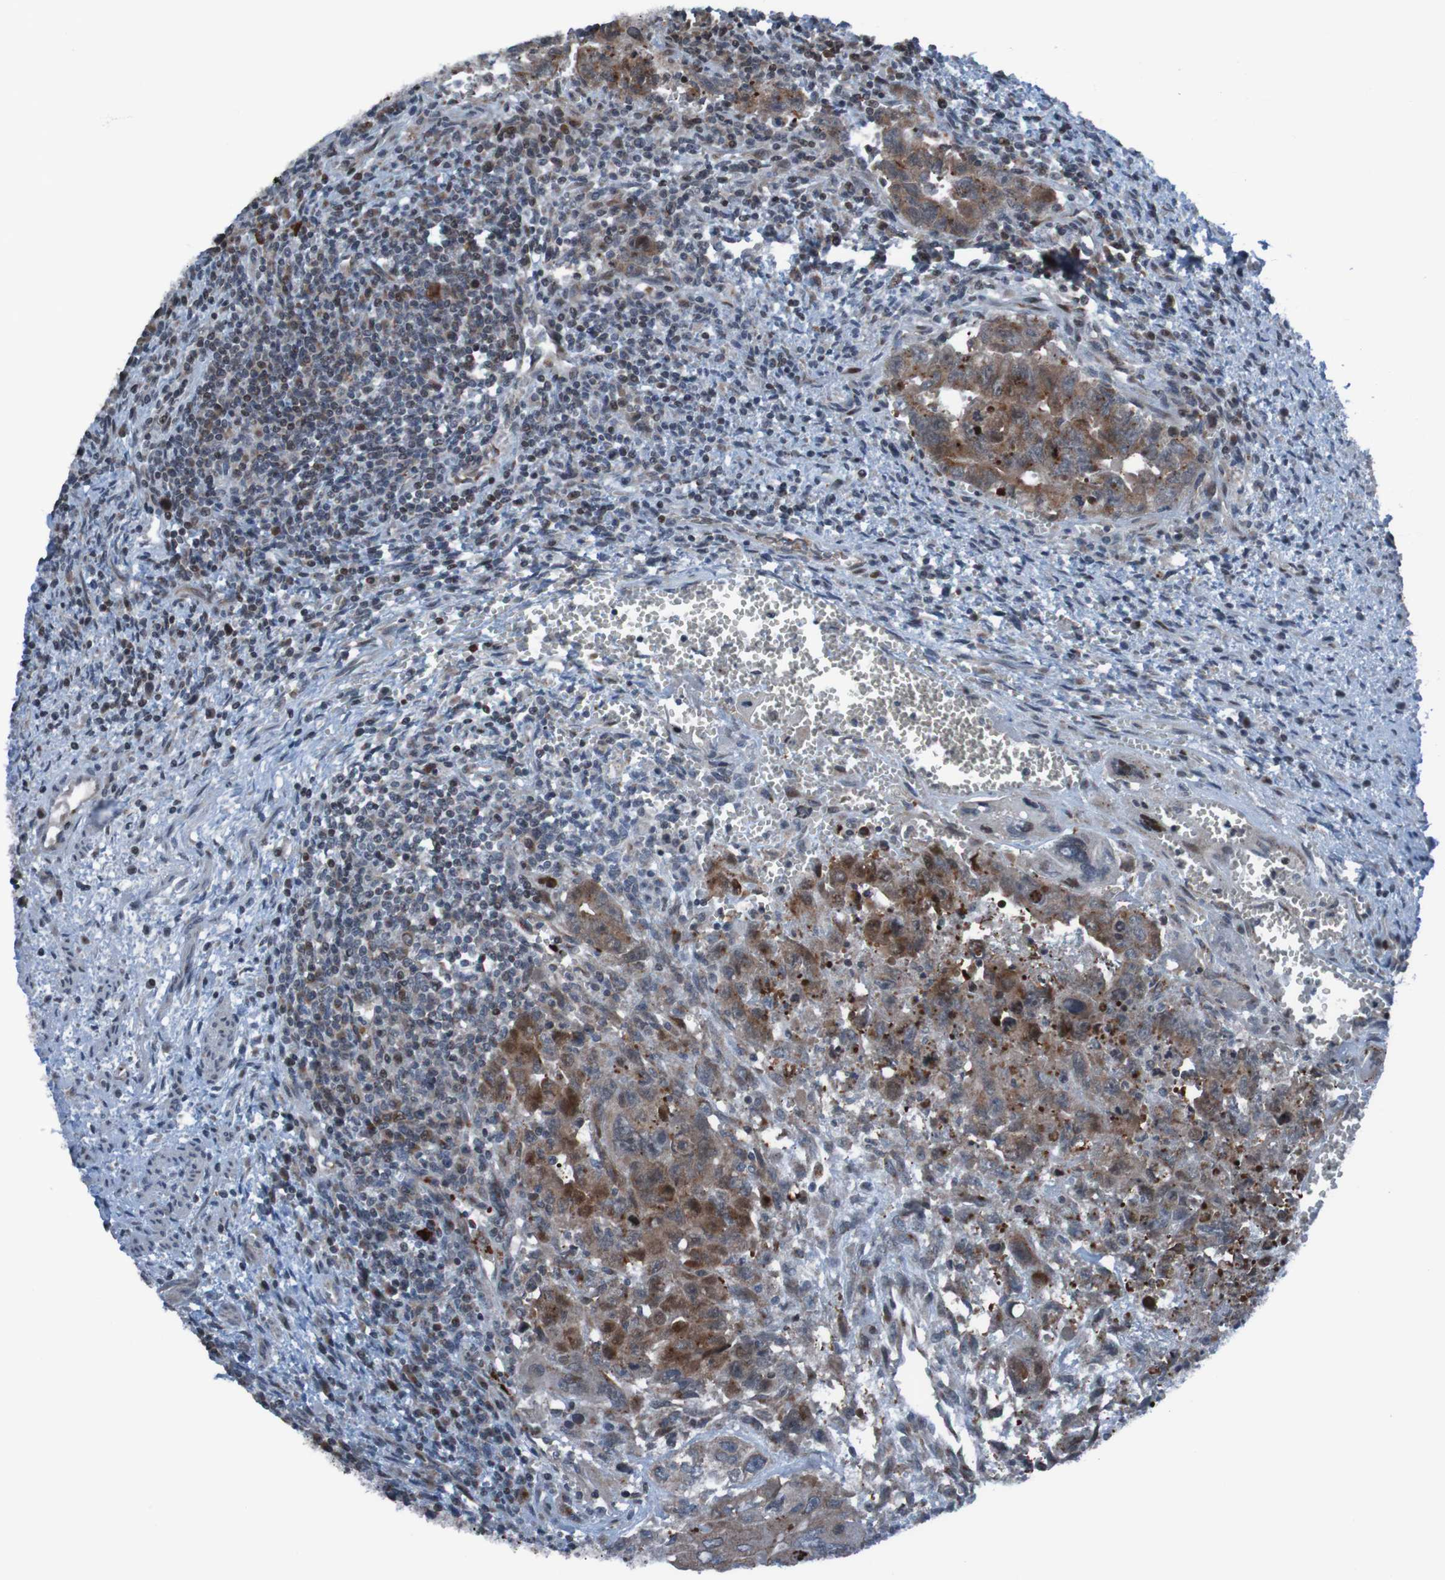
{"staining": {"intensity": "moderate", "quantity": ">75%", "location": "cytoplasmic/membranous"}, "tissue": "testis cancer", "cell_type": "Tumor cells", "image_type": "cancer", "snomed": [{"axis": "morphology", "description": "Carcinoma, Embryonal, NOS"}, {"axis": "topography", "description": "Testis"}], "caption": "This is an image of IHC staining of testis embryonal carcinoma, which shows moderate staining in the cytoplasmic/membranous of tumor cells.", "gene": "UNG", "patient": {"sex": "male", "age": 28}}